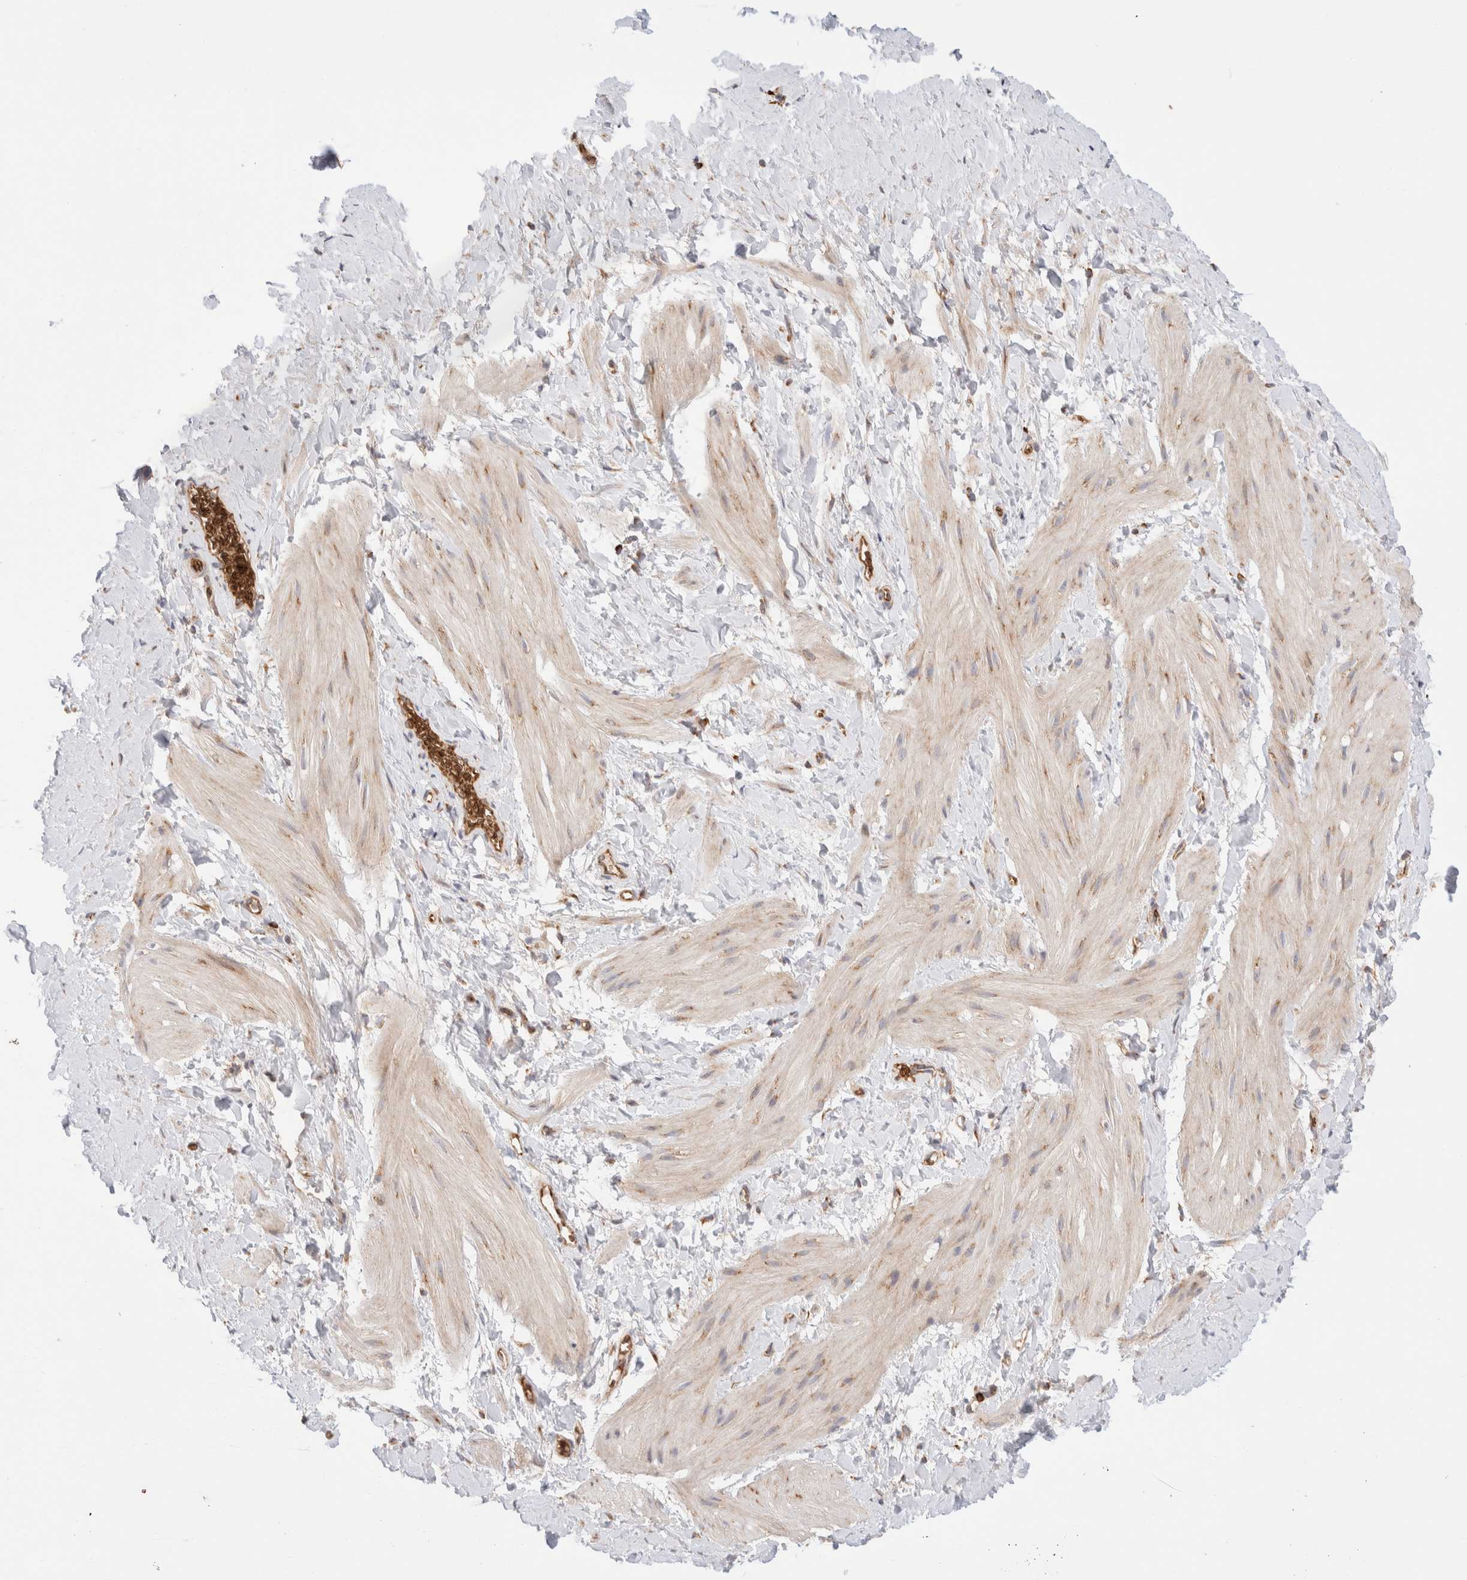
{"staining": {"intensity": "weak", "quantity": "<25%", "location": "cytoplasmic/membranous"}, "tissue": "smooth muscle", "cell_type": "Smooth muscle cells", "image_type": "normal", "snomed": [{"axis": "morphology", "description": "Normal tissue, NOS"}, {"axis": "topography", "description": "Smooth muscle"}], "caption": "An immunohistochemistry (IHC) image of unremarkable smooth muscle is shown. There is no staining in smooth muscle cells of smooth muscle.", "gene": "UTS2B", "patient": {"sex": "male", "age": 16}}